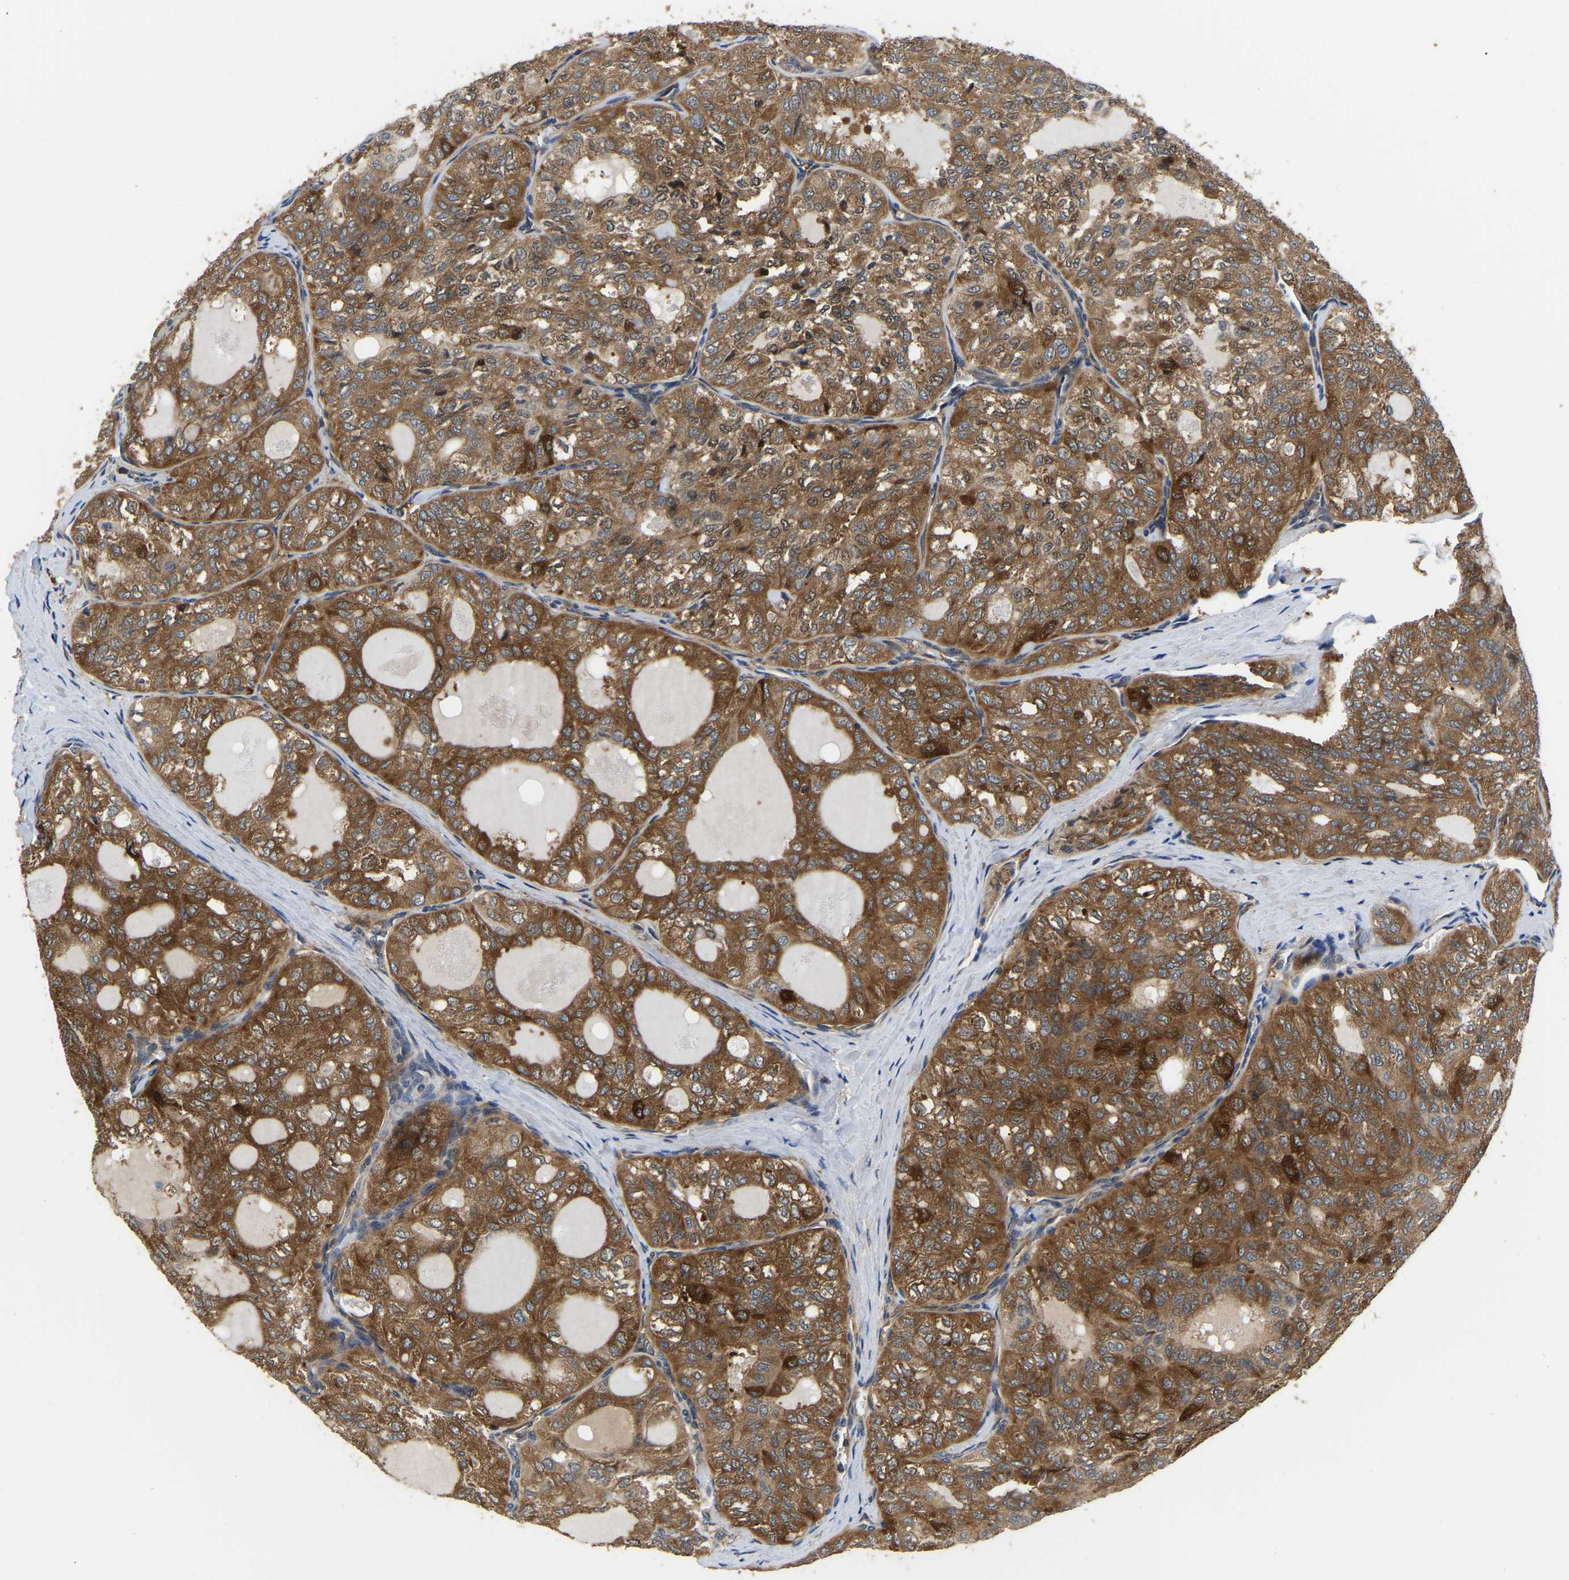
{"staining": {"intensity": "strong", "quantity": ">75%", "location": "cytoplasmic/membranous"}, "tissue": "thyroid cancer", "cell_type": "Tumor cells", "image_type": "cancer", "snomed": [{"axis": "morphology", "description": "Follicular adenoma carcinoma, NOS"}, {"axis": "topography", "description": "Thyroid gland"}], "caption": "Thyroid cancer stained with a brown dye shows strong cytoplasmic/membranous positive expression in approximately >75% of tumor cells.", "gene": "GARS1", "patient": {"sex": "male", "age": 75}}